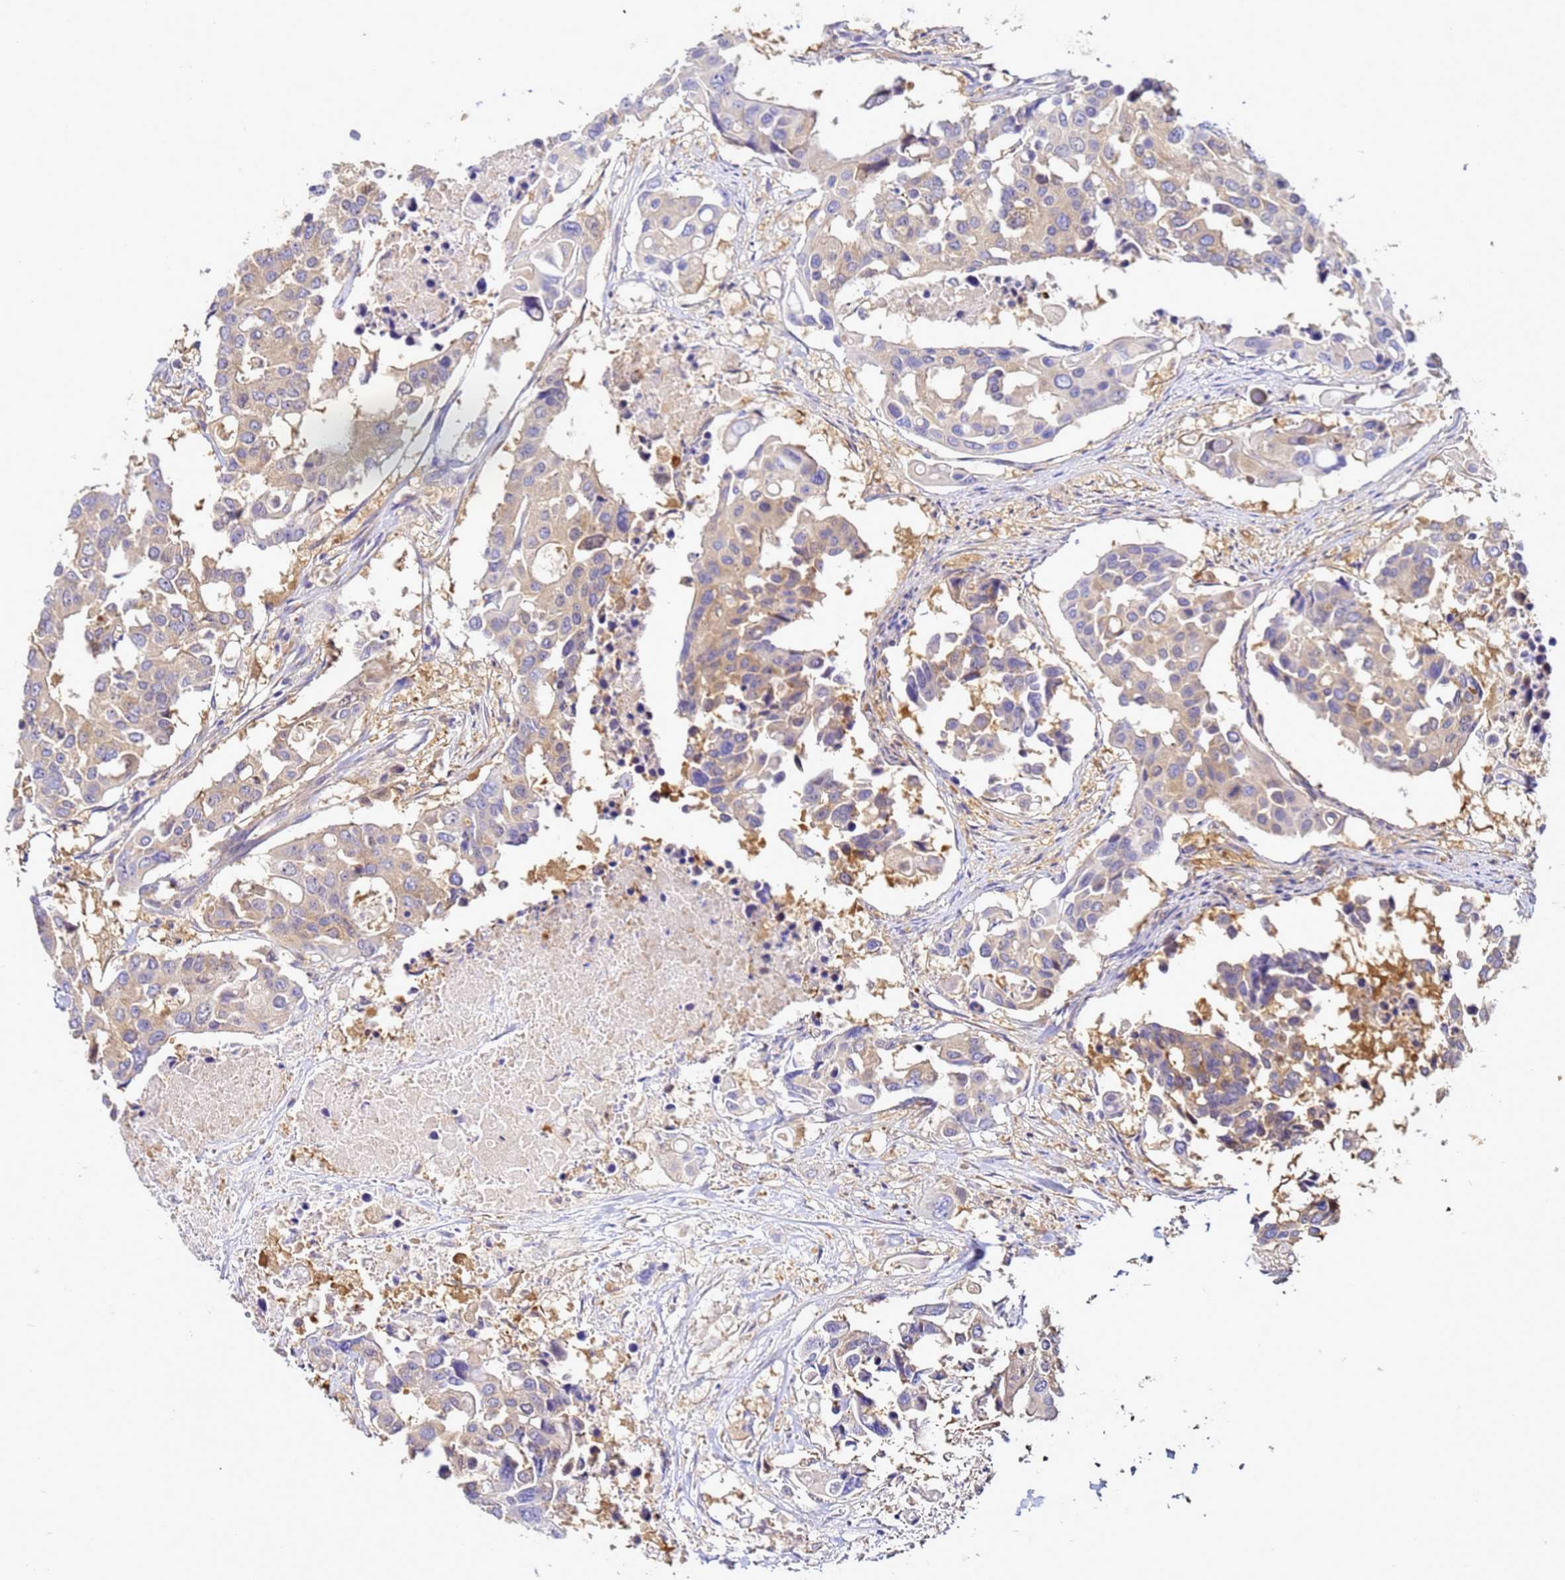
{"staining": {"intensity": "weak", "quantity": "25%-75%", "location": "cytoplasmic/membranous"}, "tissue": "colorectal cancer", "cell_type": "Tumor cells", "image_type": "cancer", "snomed": [{"axis": "morphology", "description": "Adenocarcinoma, NOS"}, {"axis": "topography", "description": "Colon"}], "caption": "High-power microscopy captured an immunohistochemistry image of adenocarcinoma (colorectal), revealing weak cytoplasmic/membranous staining in approximately 25%-75% of tumor cells.", "gene": "NARS1", "patient": {"sex": "male", "age": 77}}